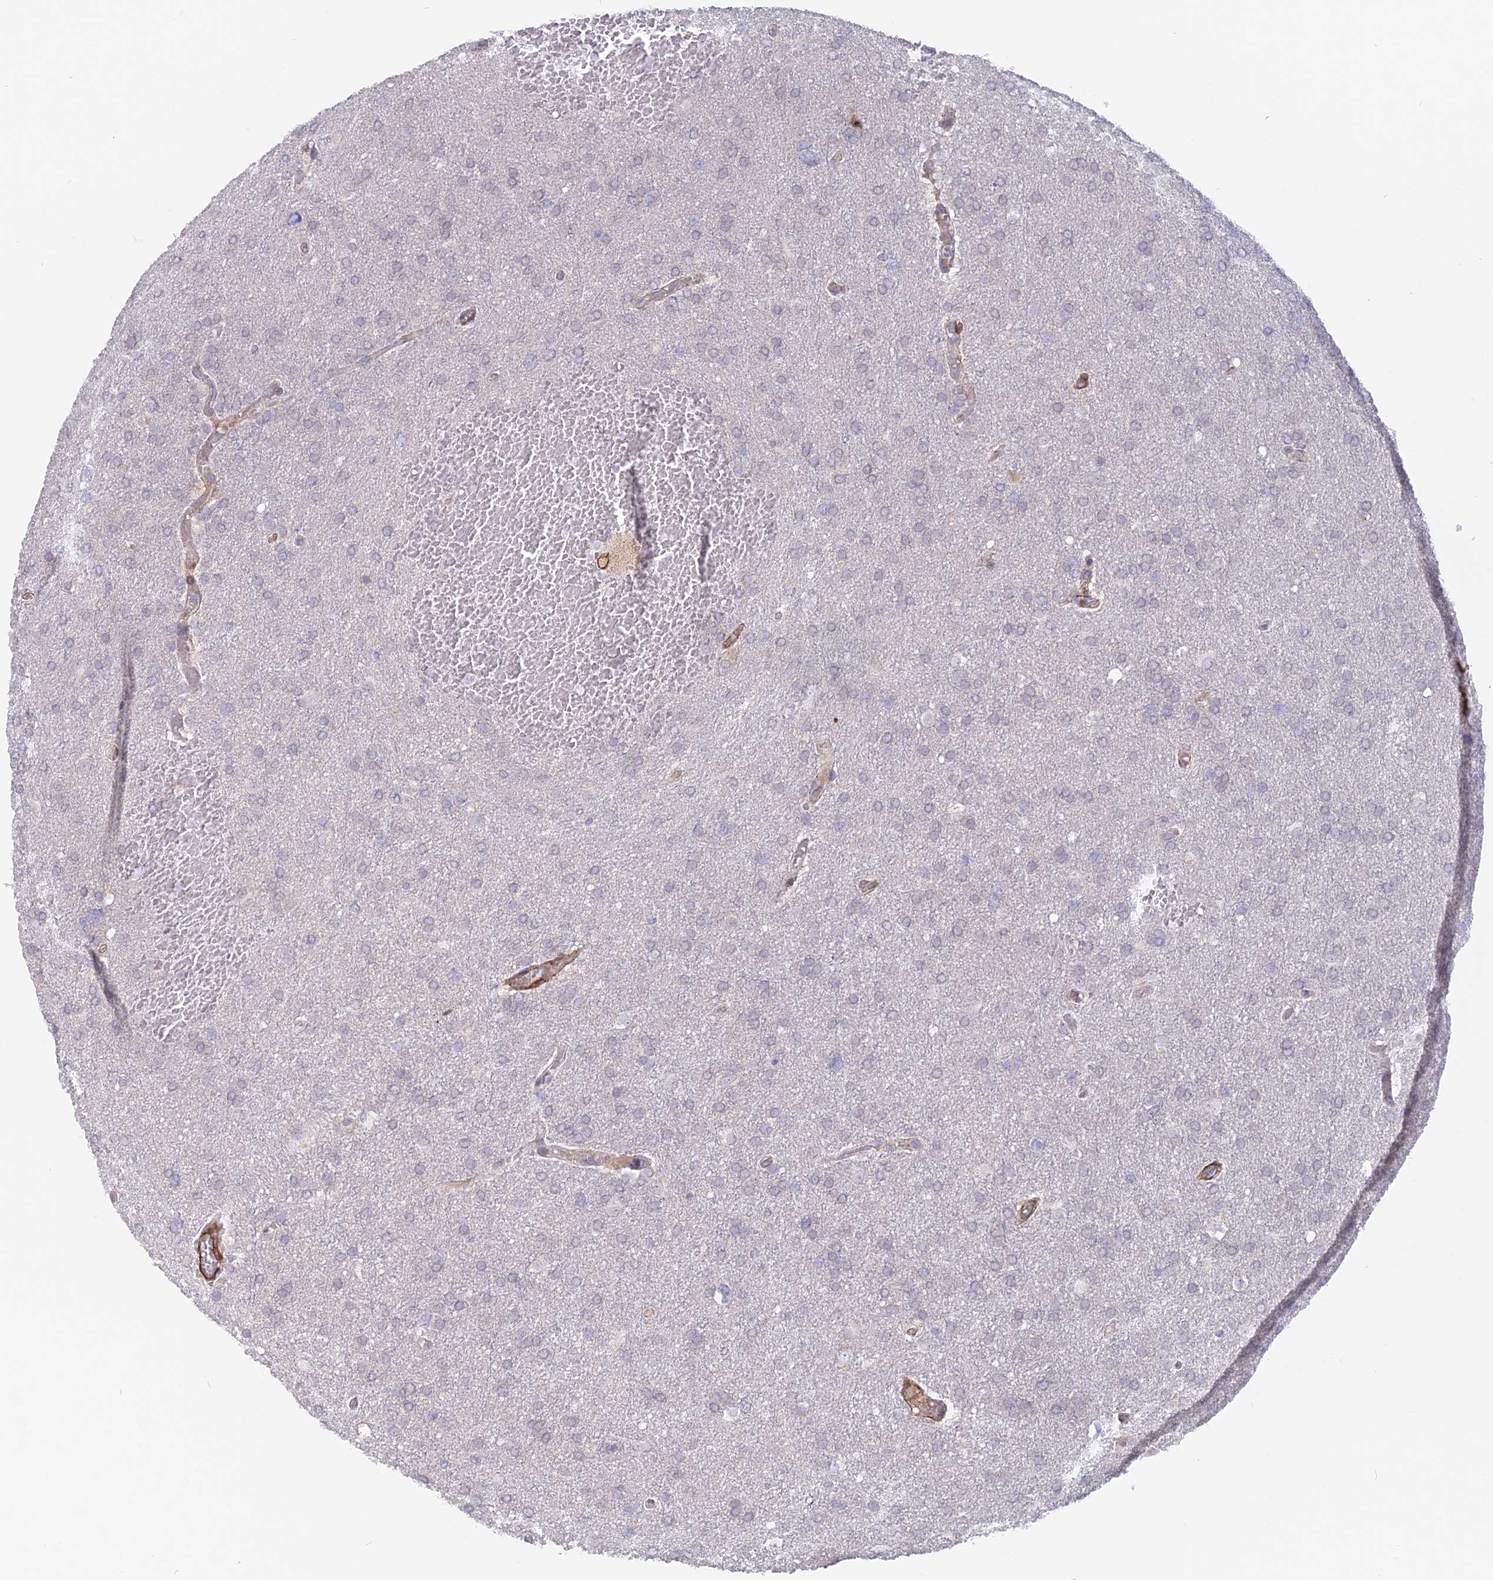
{"staining": {"intensity": "negative", "quantity": "none", "location": "none"}, "tissue": "glioma", "cell_type": "Tumor cells", "image_type": "cancer", "snomed": [{"axis": "morphology", "description": "Glioma, malignant, High grade"}, {"axis": "topography", "description": "Cerebral cortex"}], "caption": "There is no significant positivity in tumor cells of high-grade glioma (malignant).", "gene": "CCDC154", "patient": {"sex": "female", "age": 36}}